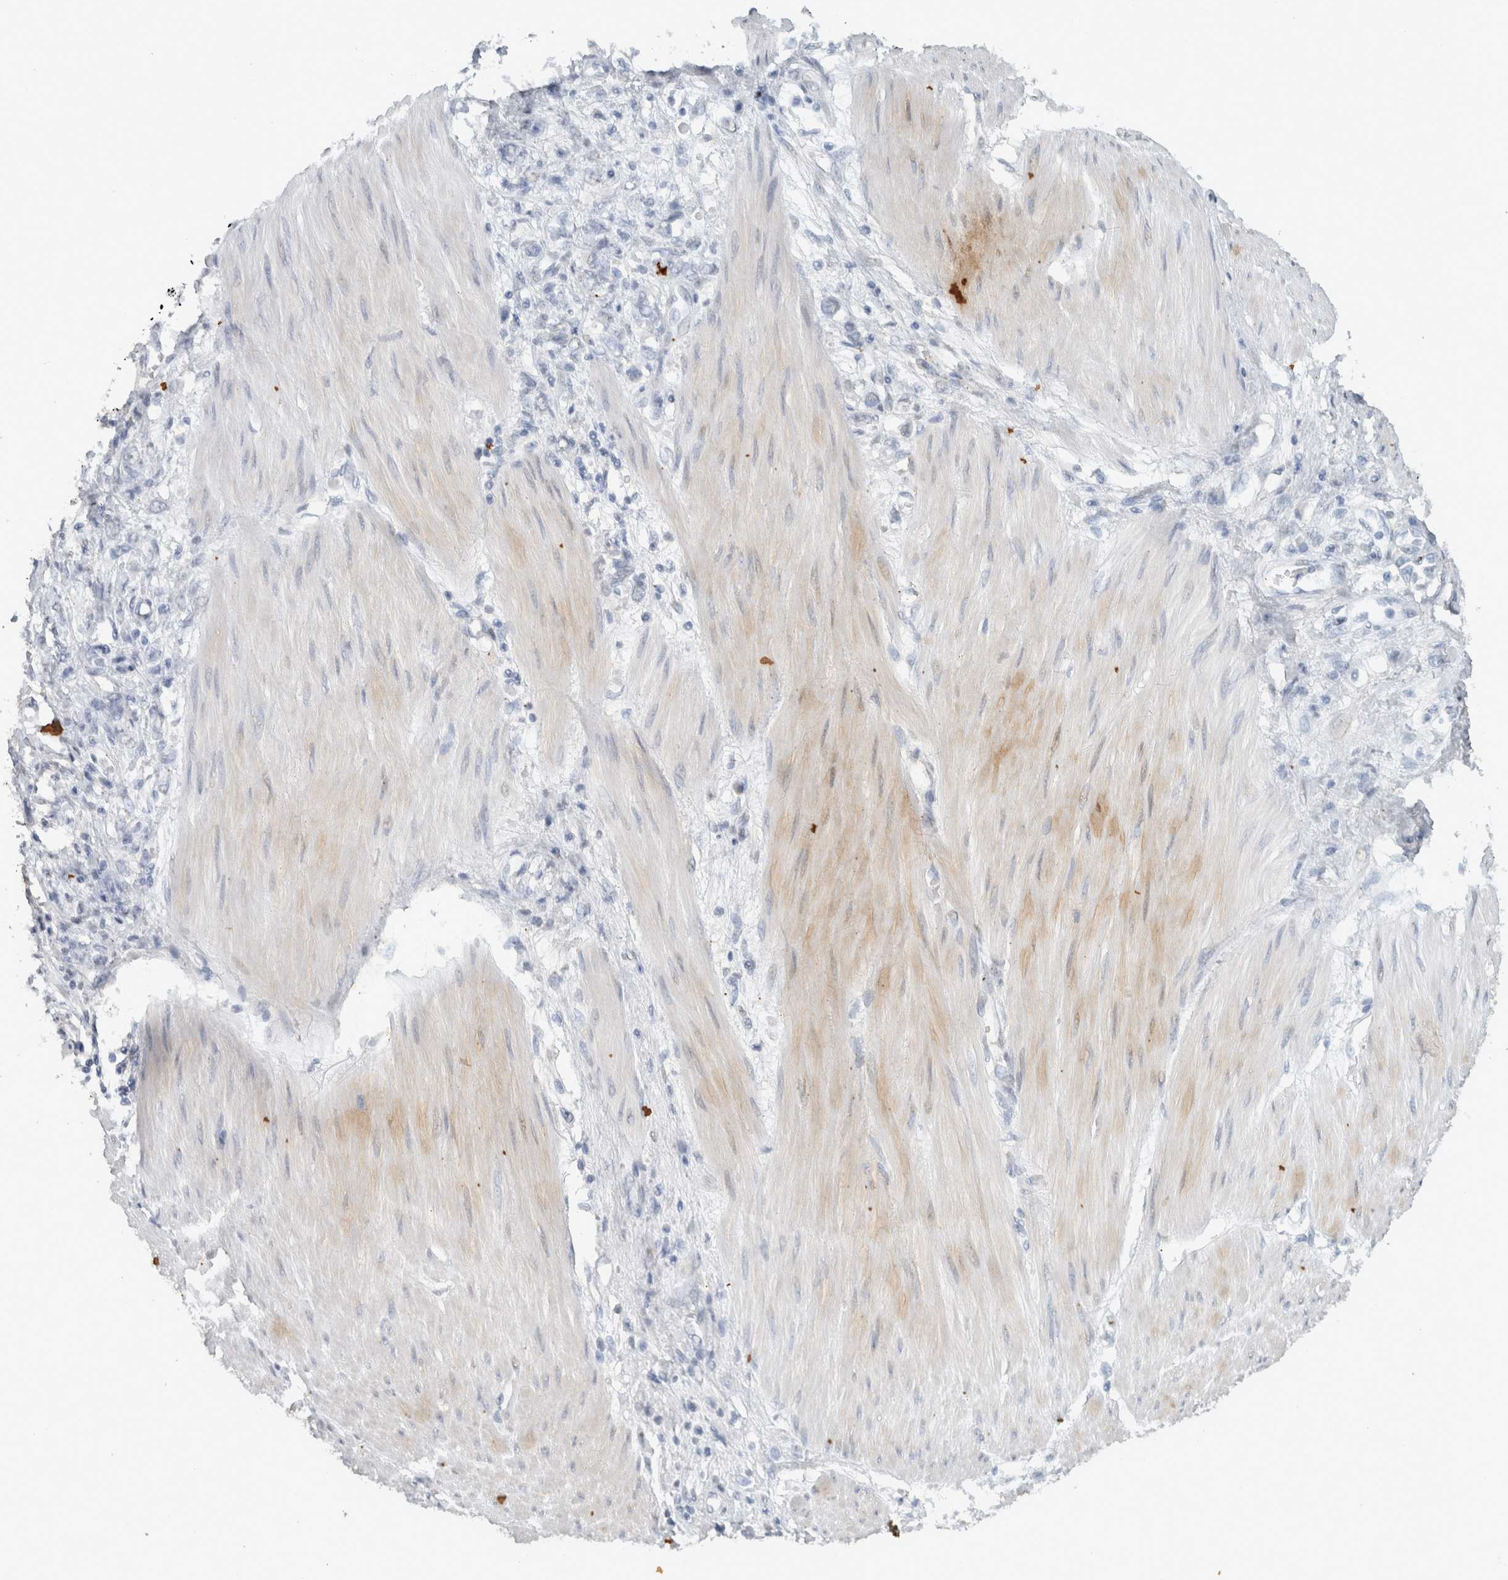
{"staining": {"intensity": "negative", "quantity": "none", "location": "none"}, "tissue": "stomach cancer", "cell_type": "Tumor cells", "image_type": "cancer", "snomed": [{"axis": "morphology", "description": "Adenocarcinoma, NOS"}, {"axis": "topography", "description": "Stomach"}], "caption": "This is a histopathology image of IHC staining of stomach cancer (adenocarcinoma), which shows no expression in tumor cells.", "gene": "HAND2", "patient": {"sex": "female", "age": 76}}